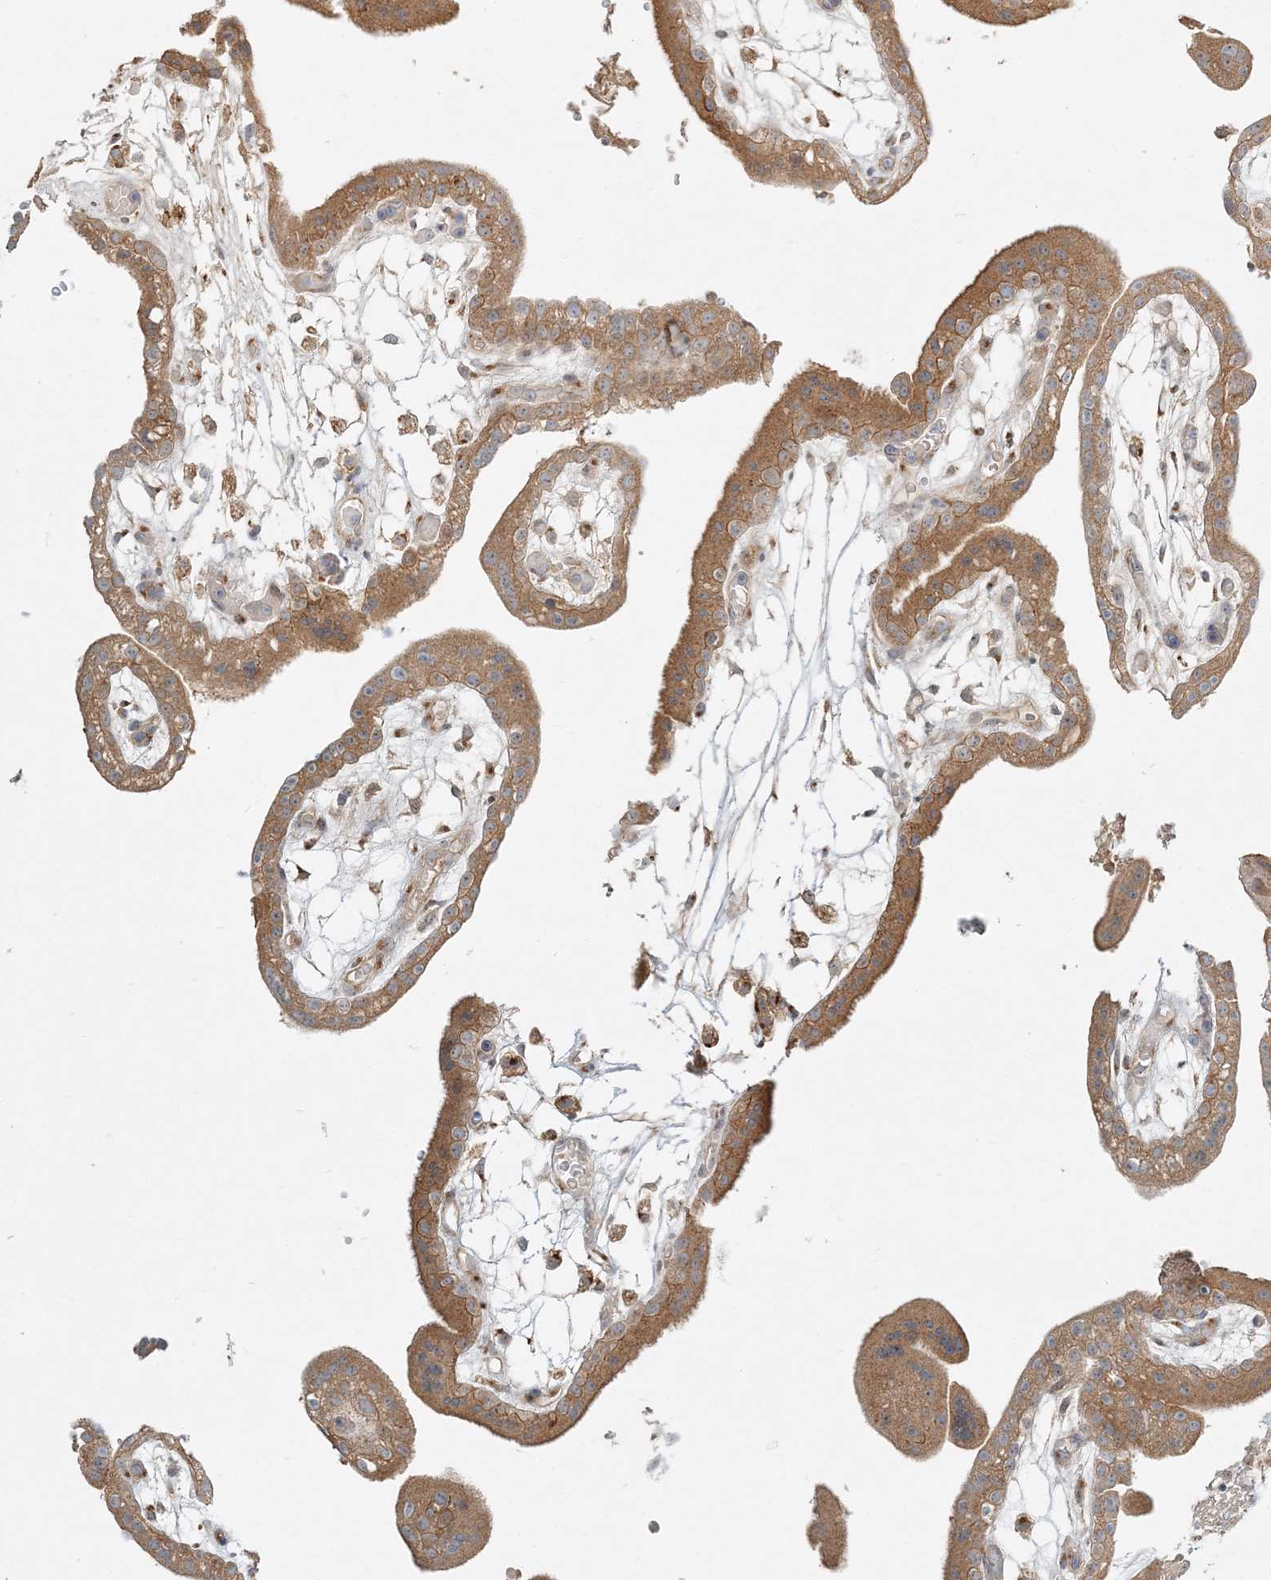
{"staining": {"intensity": "moderate", "quantity": ">75%", "location": "cytoplasmic/membranous,nuclear"}, "tissue": "placenta", "cell_type": "Decidual cells", "image_type": "normal", "snomed": [{"axis": "morphology", "description": "Normal tissue, NOS"}, {"axis": "topography", "description": "Placenta"}], "caption": "This is a photomicrograph of IHC staining of benign placenta, which shows moderate staining in the cytoplasmic/membranous,nuclear of decidual cells.", "gene": "AP1AR", "patient": {"sex": "female", "age": 18}}